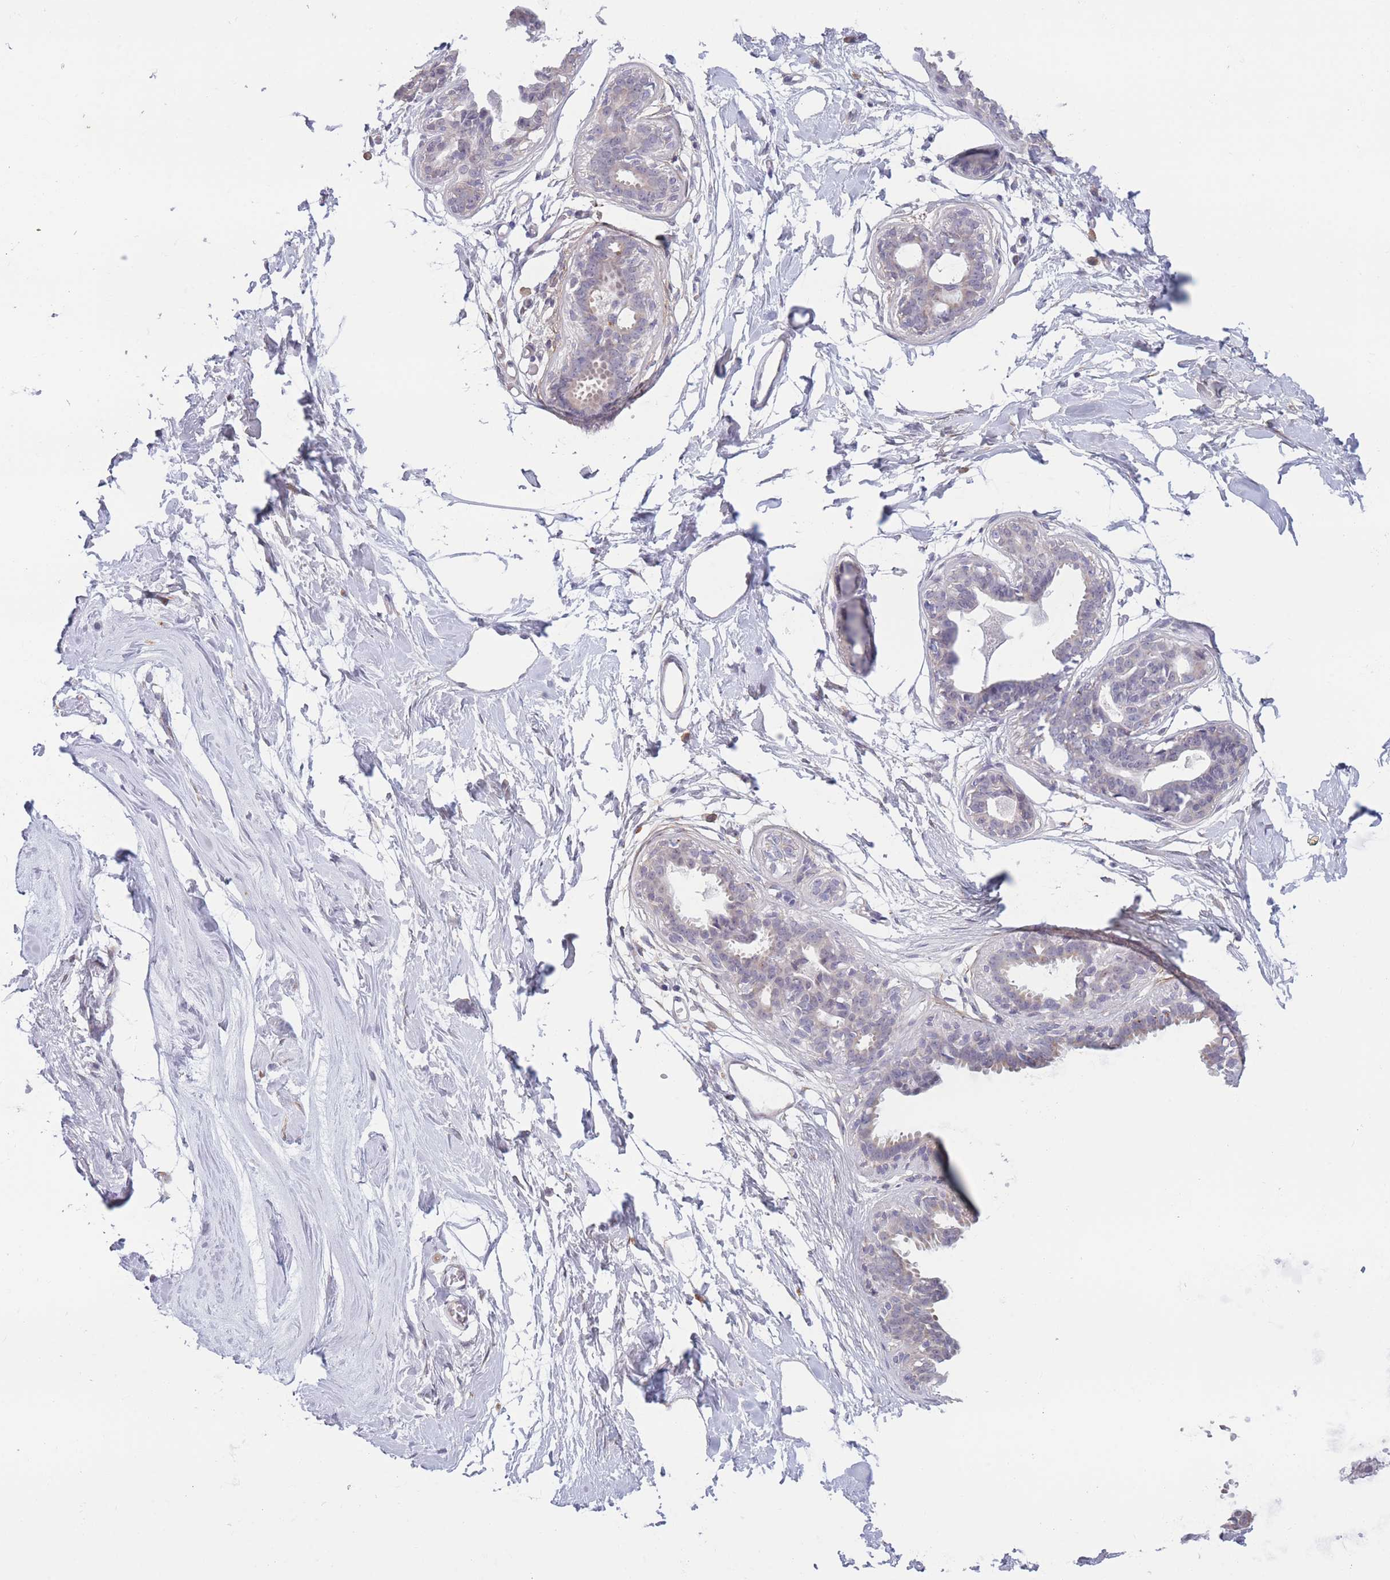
{"staining": {"intensity": "negative", "quantity": "none", "location": "none"}, "tissue": "breast", "cell_type": "Adipocytes", "image_type": "normal", "snomed": [{"axis": "morphology", "description": "Normal tissue, NOS"}, {"axis": "topography", "description": "Breast"}], "caption": "DAB immunohistochemical staining of benign breast shows no significant expression in adipocytes. (DAB (3,3'-diaminobenzidine) IHC, high magnification).", "gene": "COL27A1", "patient": {"sex": "female", "age": 45}}